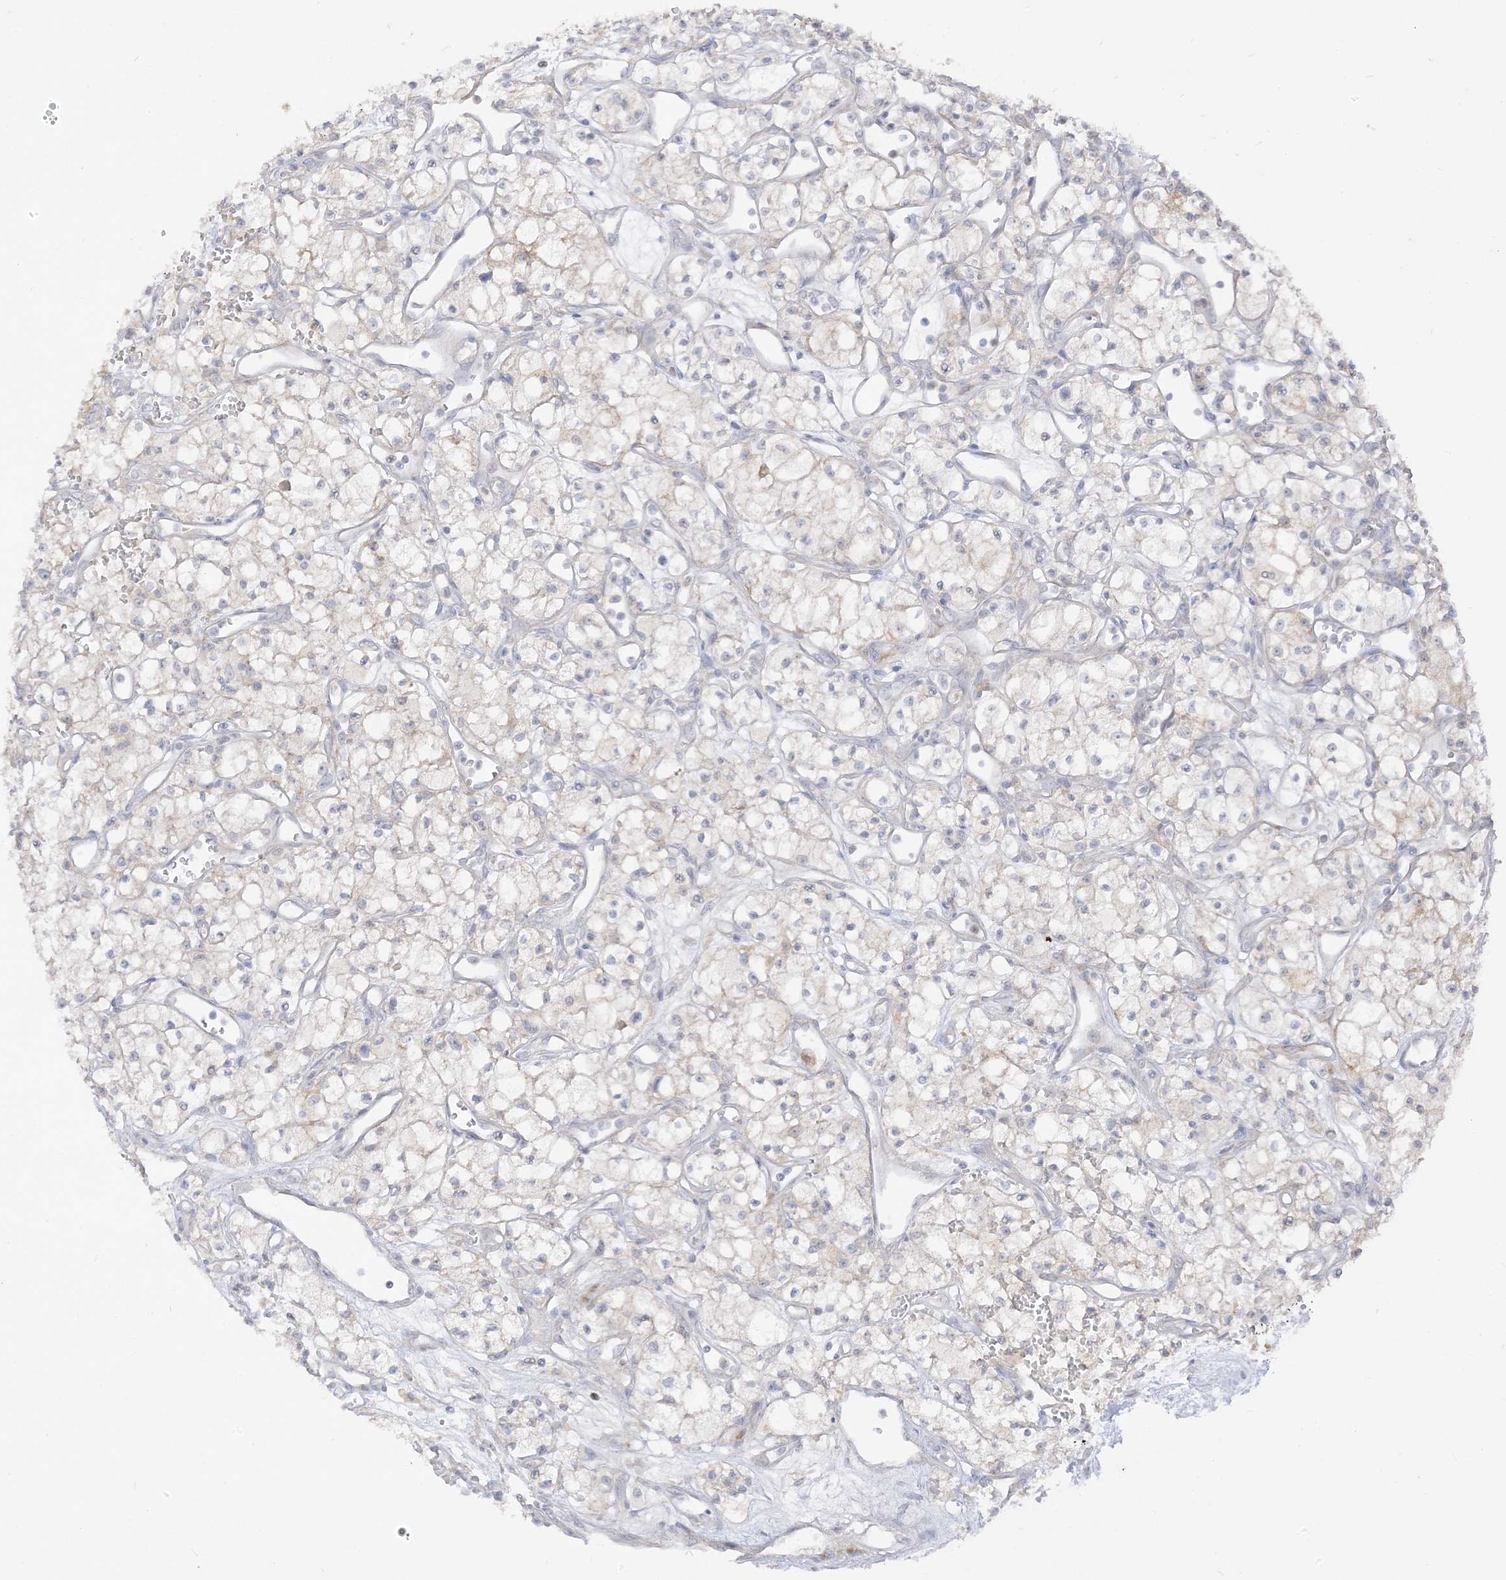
{"staining": {"intensity": "weak", "quantity": "<25%", "location": "cytoplasmic/membranous"}, "tissue": "renal cancer", "cell_type": "Tumor cells", "image_type": "cancer", "snomed": [{"axis": "morphology", "description": "Adenocarcinoma, NOS"}, {"axis": "topography", "description": "Kidney"}], "caption": "The immunohistochemistry image has no significant positivity in tumor cells of renal cancer tissue.", "gene": "LOXL3", "patient": {"sex": "male", "age": 59}}